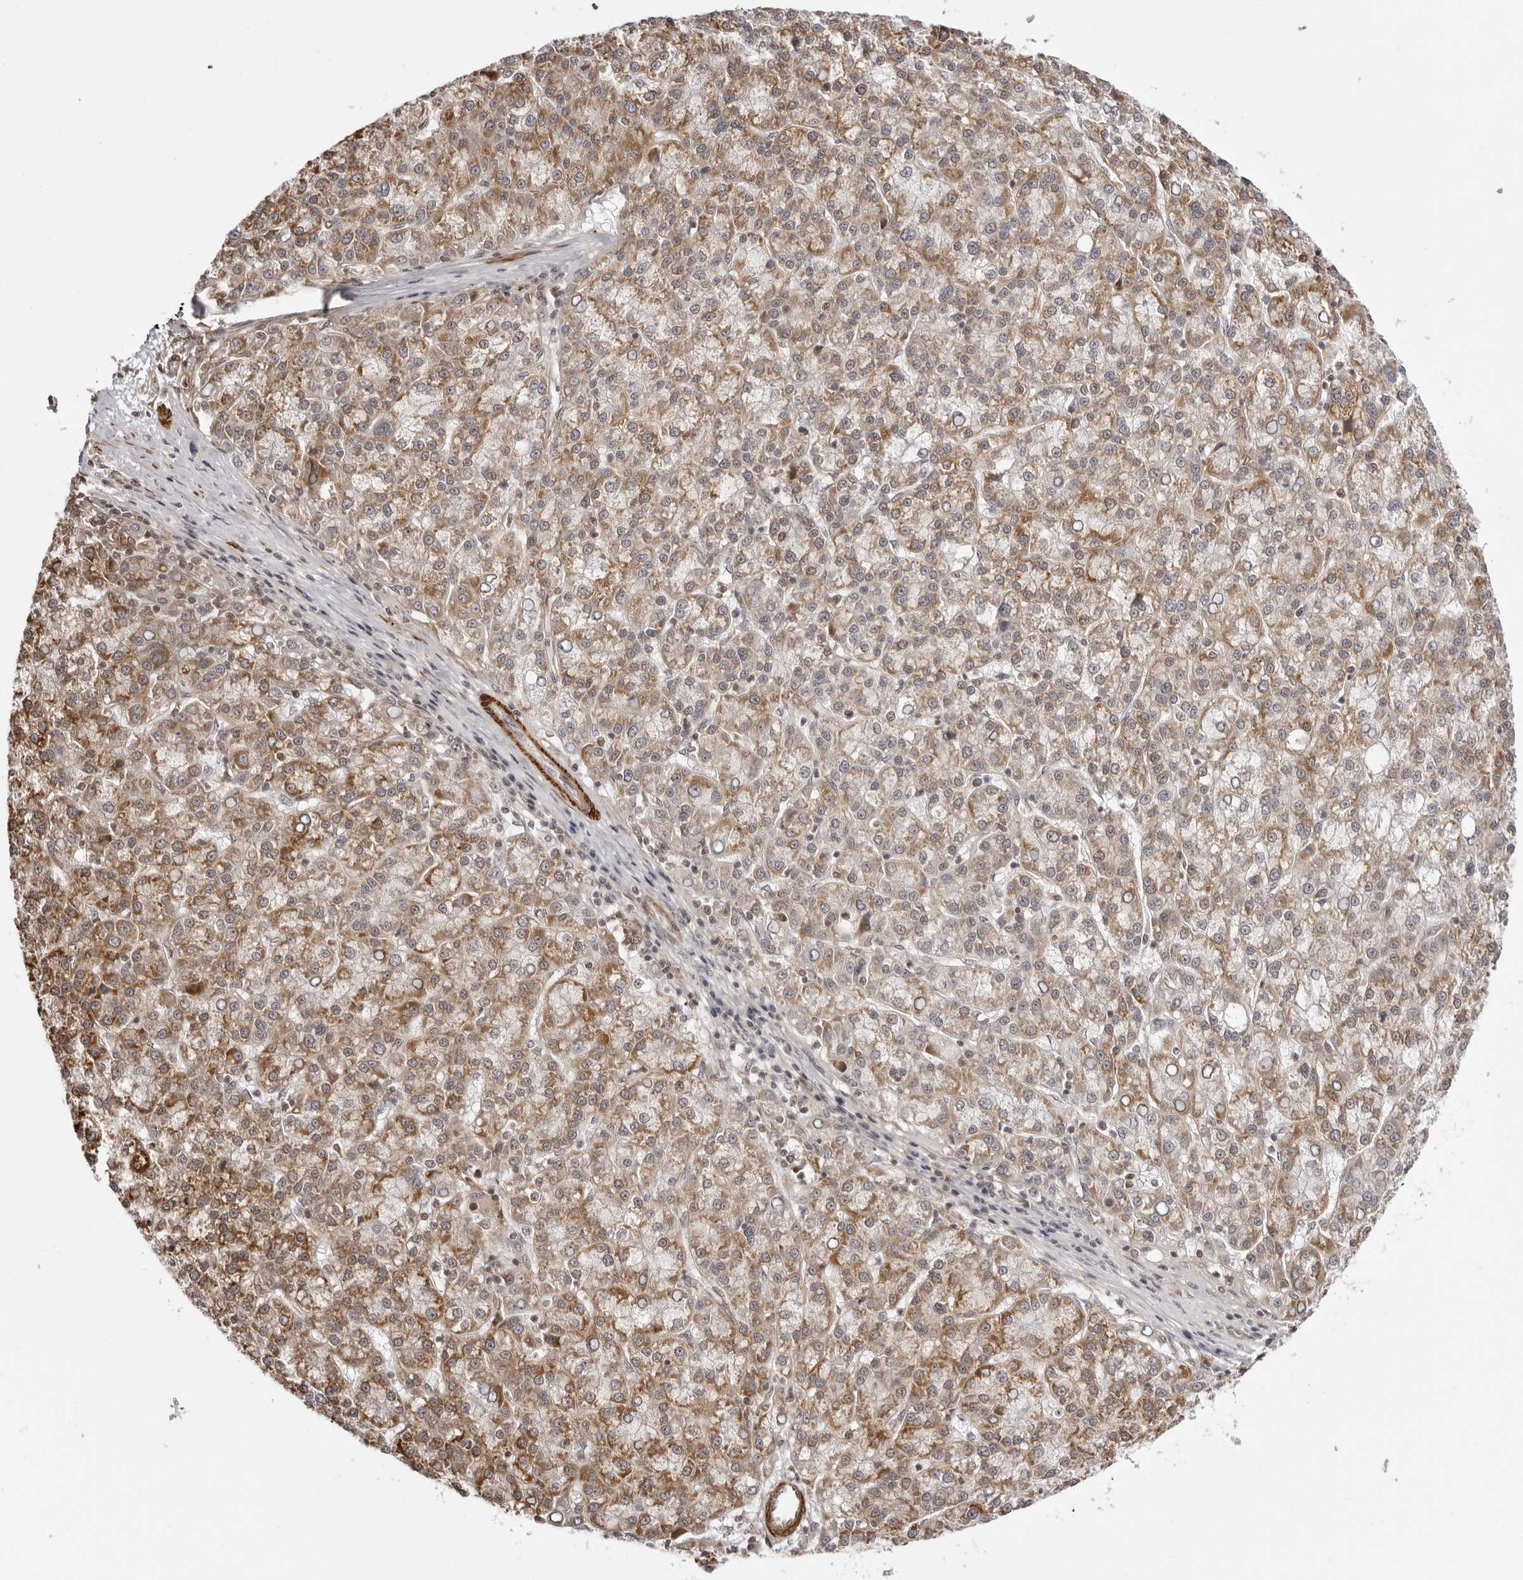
{"staining": {"intensity": "moderate", "quantity": ">75%", "location": "cytoplasmic/membranous"}, "tissue": "liver cancer", "cell_type": "Tumor cells", "image_type": "cancer", "snomed": [{"axis": "morphology", "description": "Carcinoma, Hepatocellular, NOS"}, {"axis": "topography", "description": "Liver"}], "caption": "Liver cancer tissue reveals moderate cytoplasmic/membranous positivity in about >75% of tumor cells", "gene": "UNK", "patient": {"sex": "female", "age": 58}}